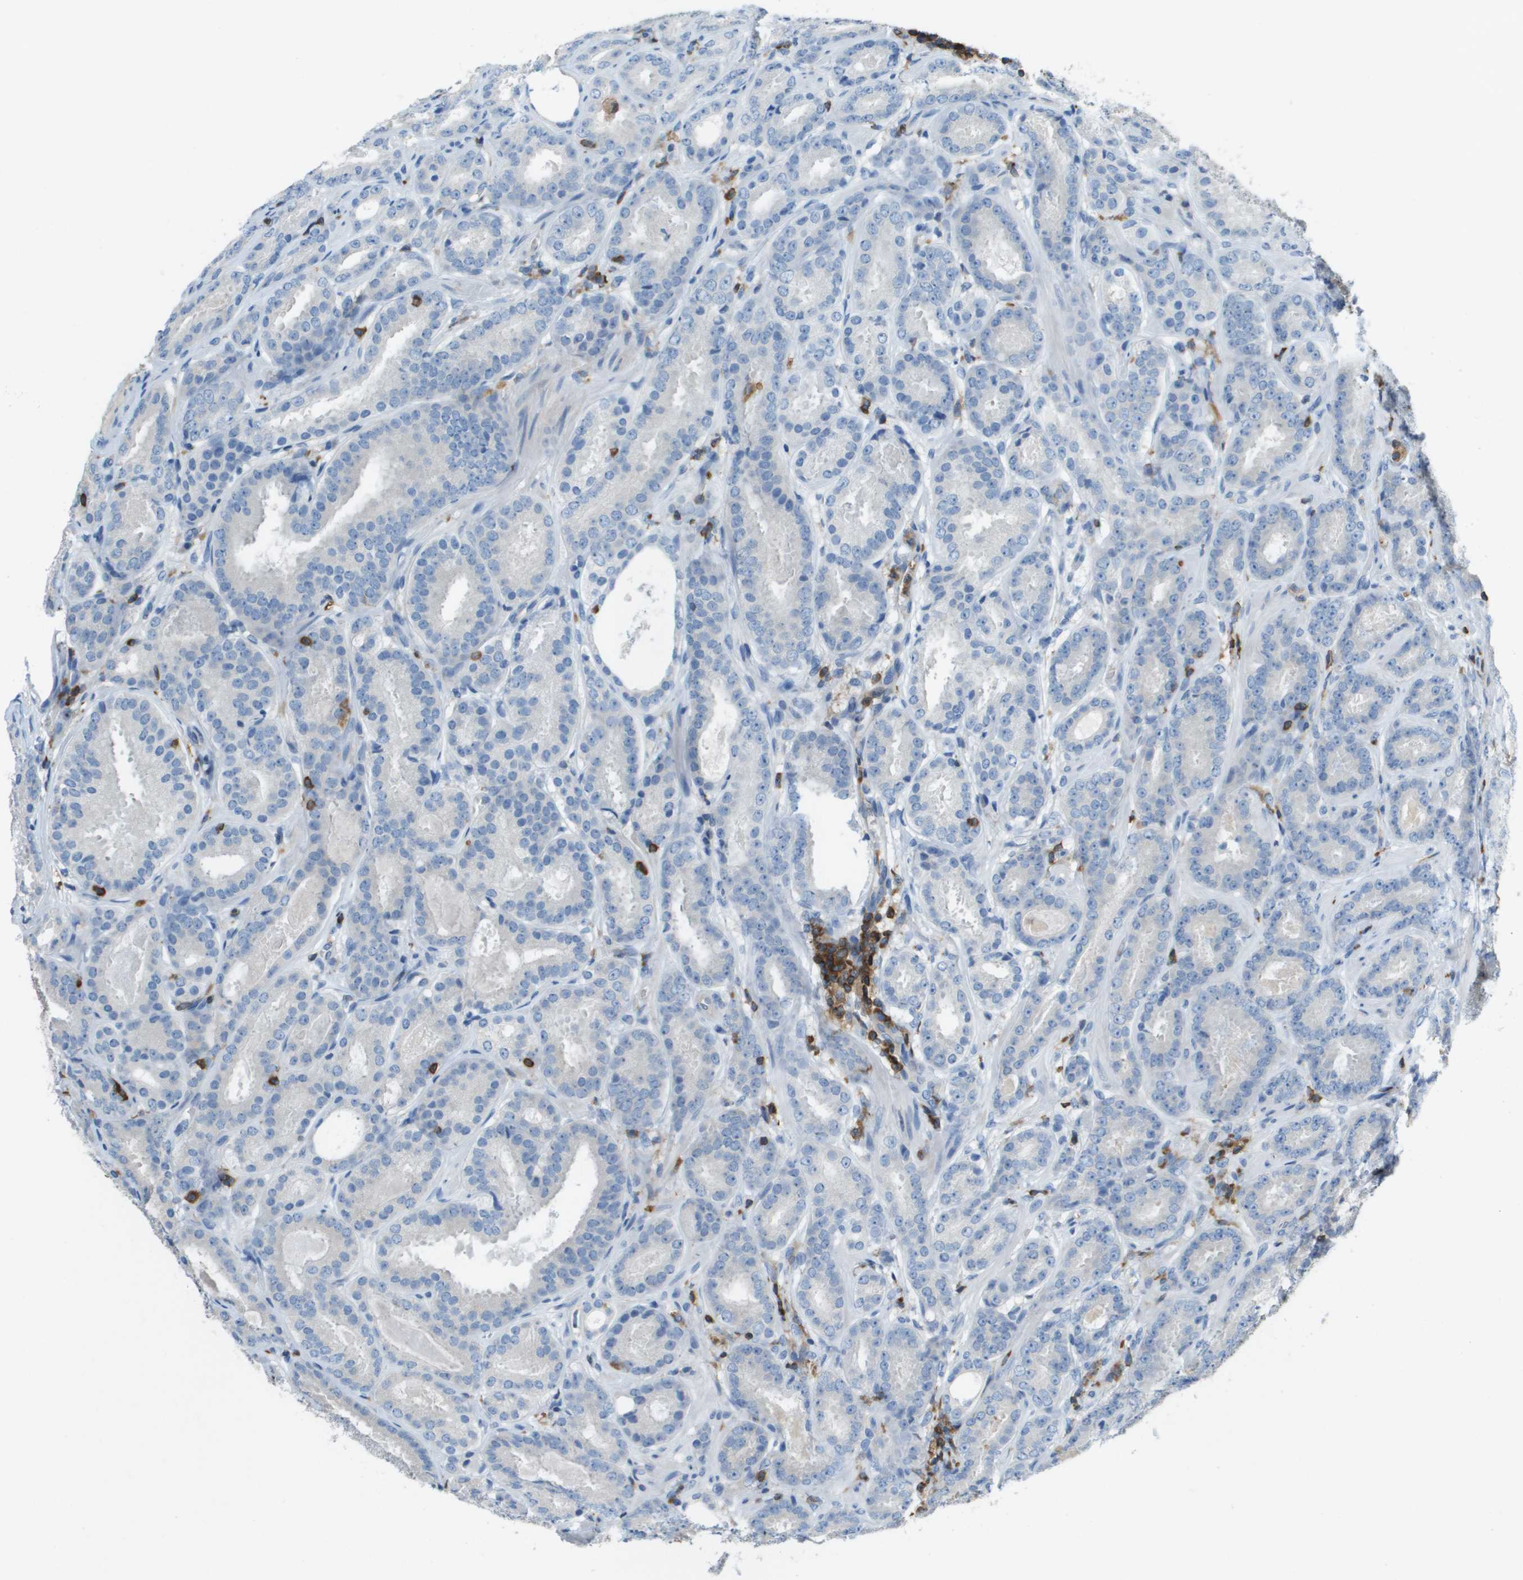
{"staining": {"intensity": "negative", "quantity": "none", "location": "none"}, "tissue": "prostate cancer", "cell_type": "Tumor cells", "image_type": "cancer", "snomed": [{"axis": "morphology", "description": "Adenocarcinoma, Low grade"}, {"axis": "topography", "description": "Prostate"}], "caption": "Immunohistochemistry of prostate cancer exhibits no expression in tumor cells.", "gene": "APBB1IP", "patient": {"sex": "male", "age": 69}}